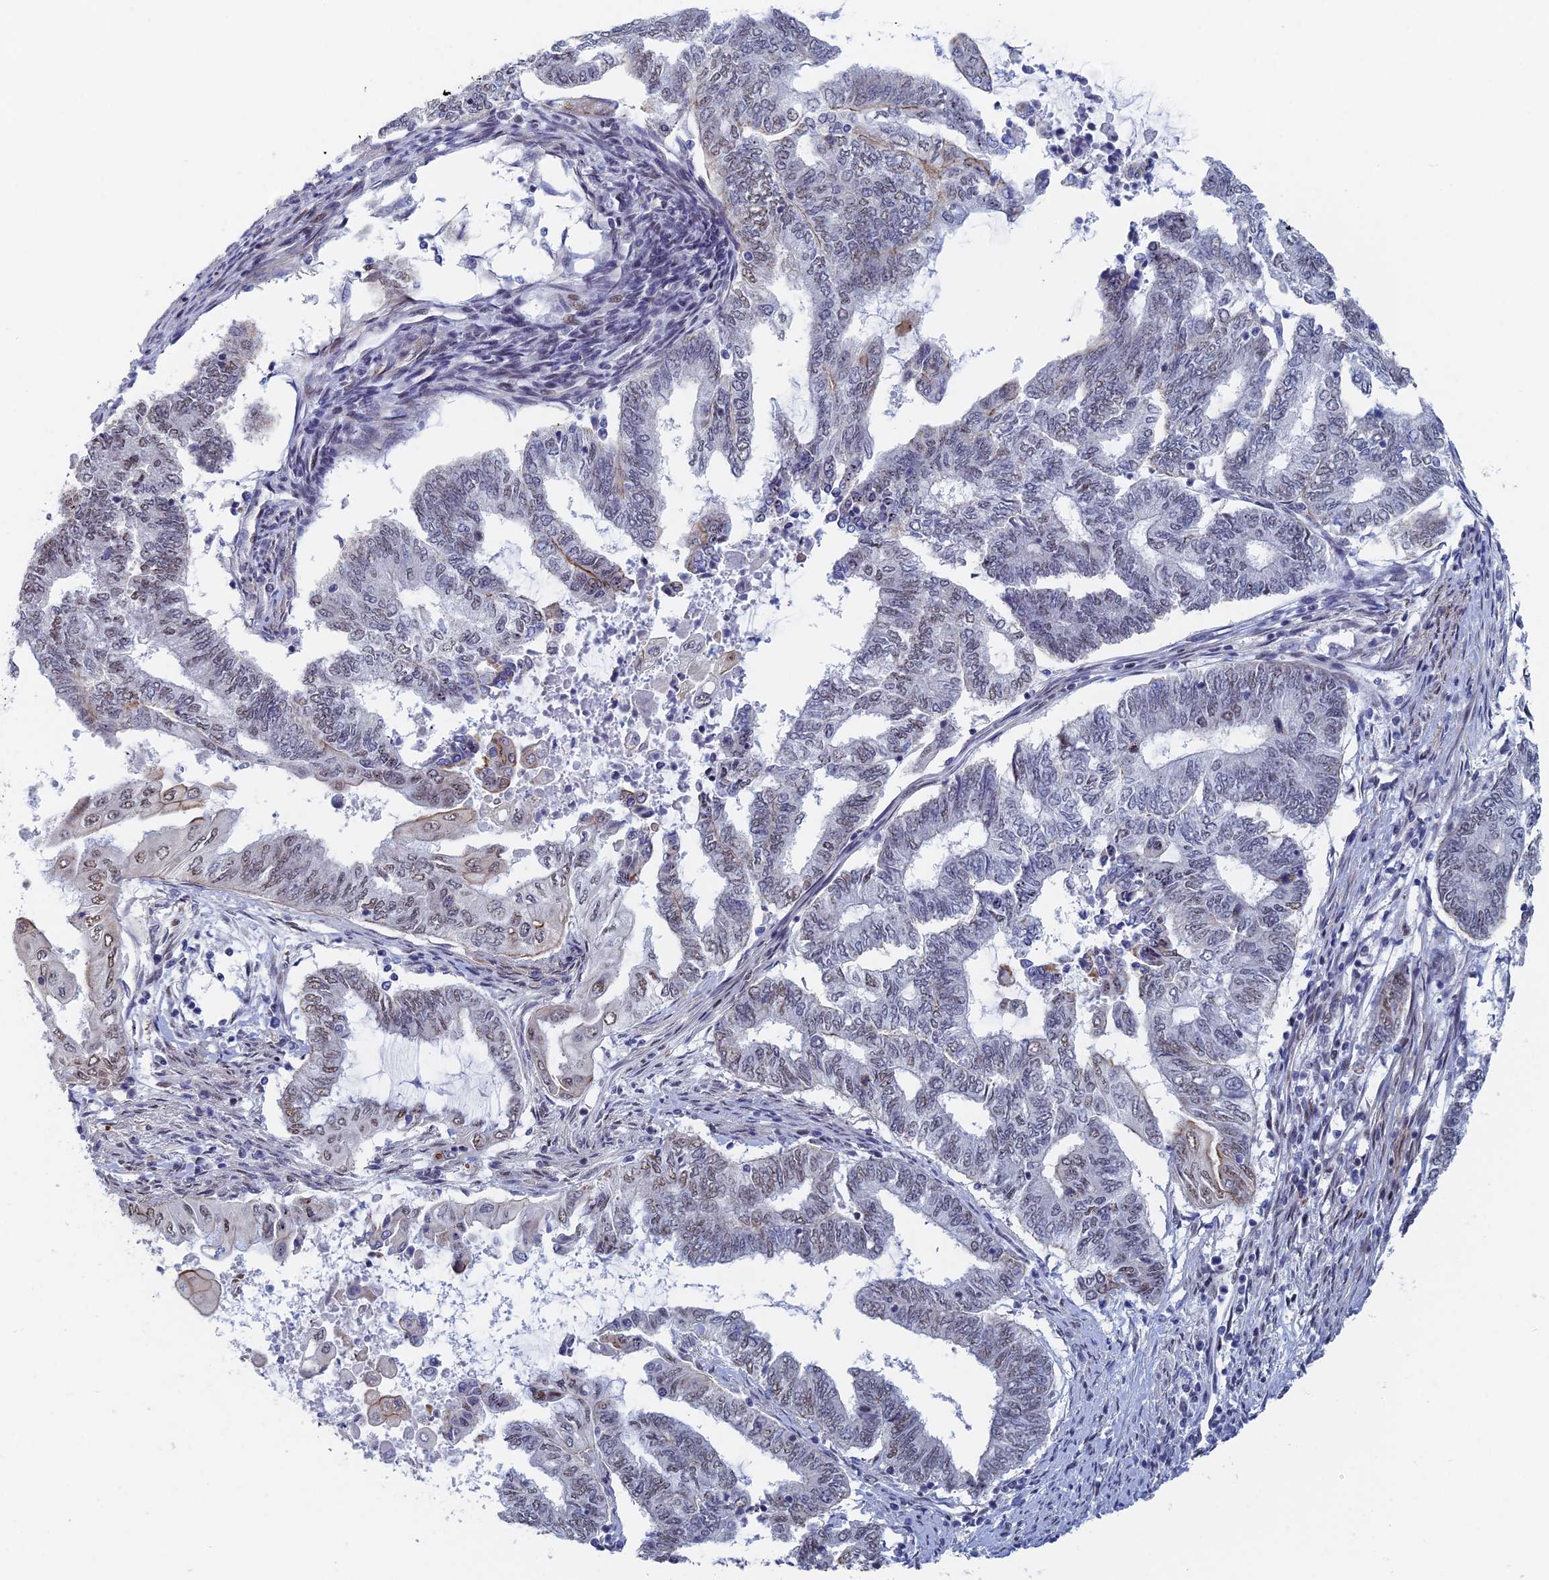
{"staining": {"intensity": "weak", "quantity": "25%-75%", "location": "nuclear"}, "tissue": "endometrial cancer", "cell_type": "Tumor cells", "image_type": "cancer", "snomed": [{"axis": "morphology", "description": "Adenocarcinoma, NOS"}, {"axis": "topography", "description": "Uterus"}, {"axis": "topography", "description": "Endometrium"}], "caption": "Weak nuclear protein expression is seen in about 25%-75% of tumor cells in endometrial adenocarcinoma. (Stains: DAB (3,3'-diaminobenzidine) in brown, nuclei in blue, Microscopy: brightfield microscopy at high magnification).", "gene": "GMNC", "patient": {"sex": "female", "age": 70}}